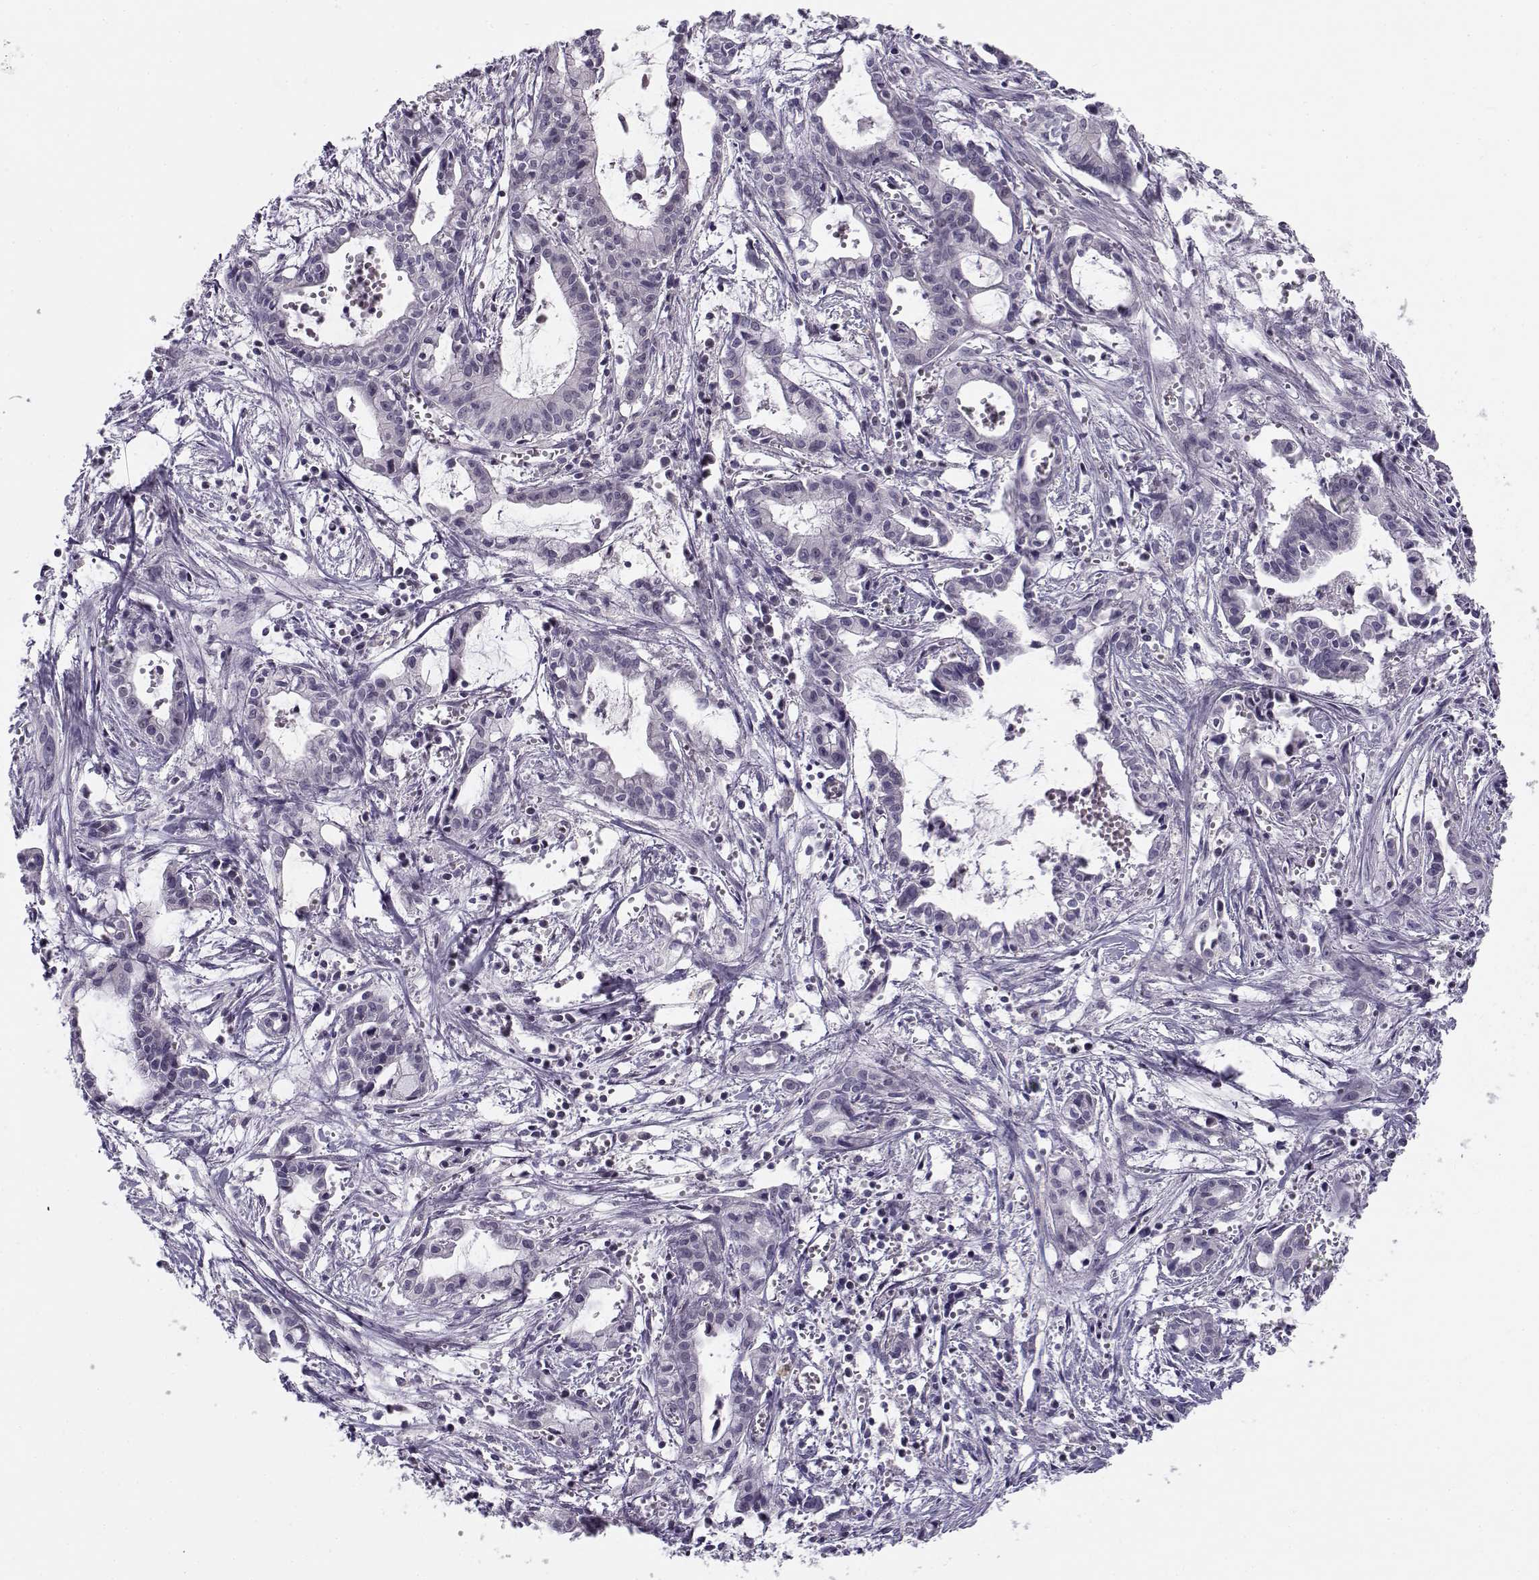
{"staining": {"intensity": "negative", "quantity": "none", "location": "none"}, "tissue": "pancreatic cancer", "cell_type": "Tumor cells", "image_type": "cancer", "snomed": [{"axis": "morphology", "description": "Adenocarcinoma, NOS"}, {"axis": "topography", "description": "Pancreas"}], "caption": "DAB immunohistochemical staining of pancreatic cancer (adenocarcinoma) demonstrates no significant expression in tumor cells. Nuclei are stained in blue.", "gene": "C16orf86", "patient": {"sex": "male", "age": 48}}